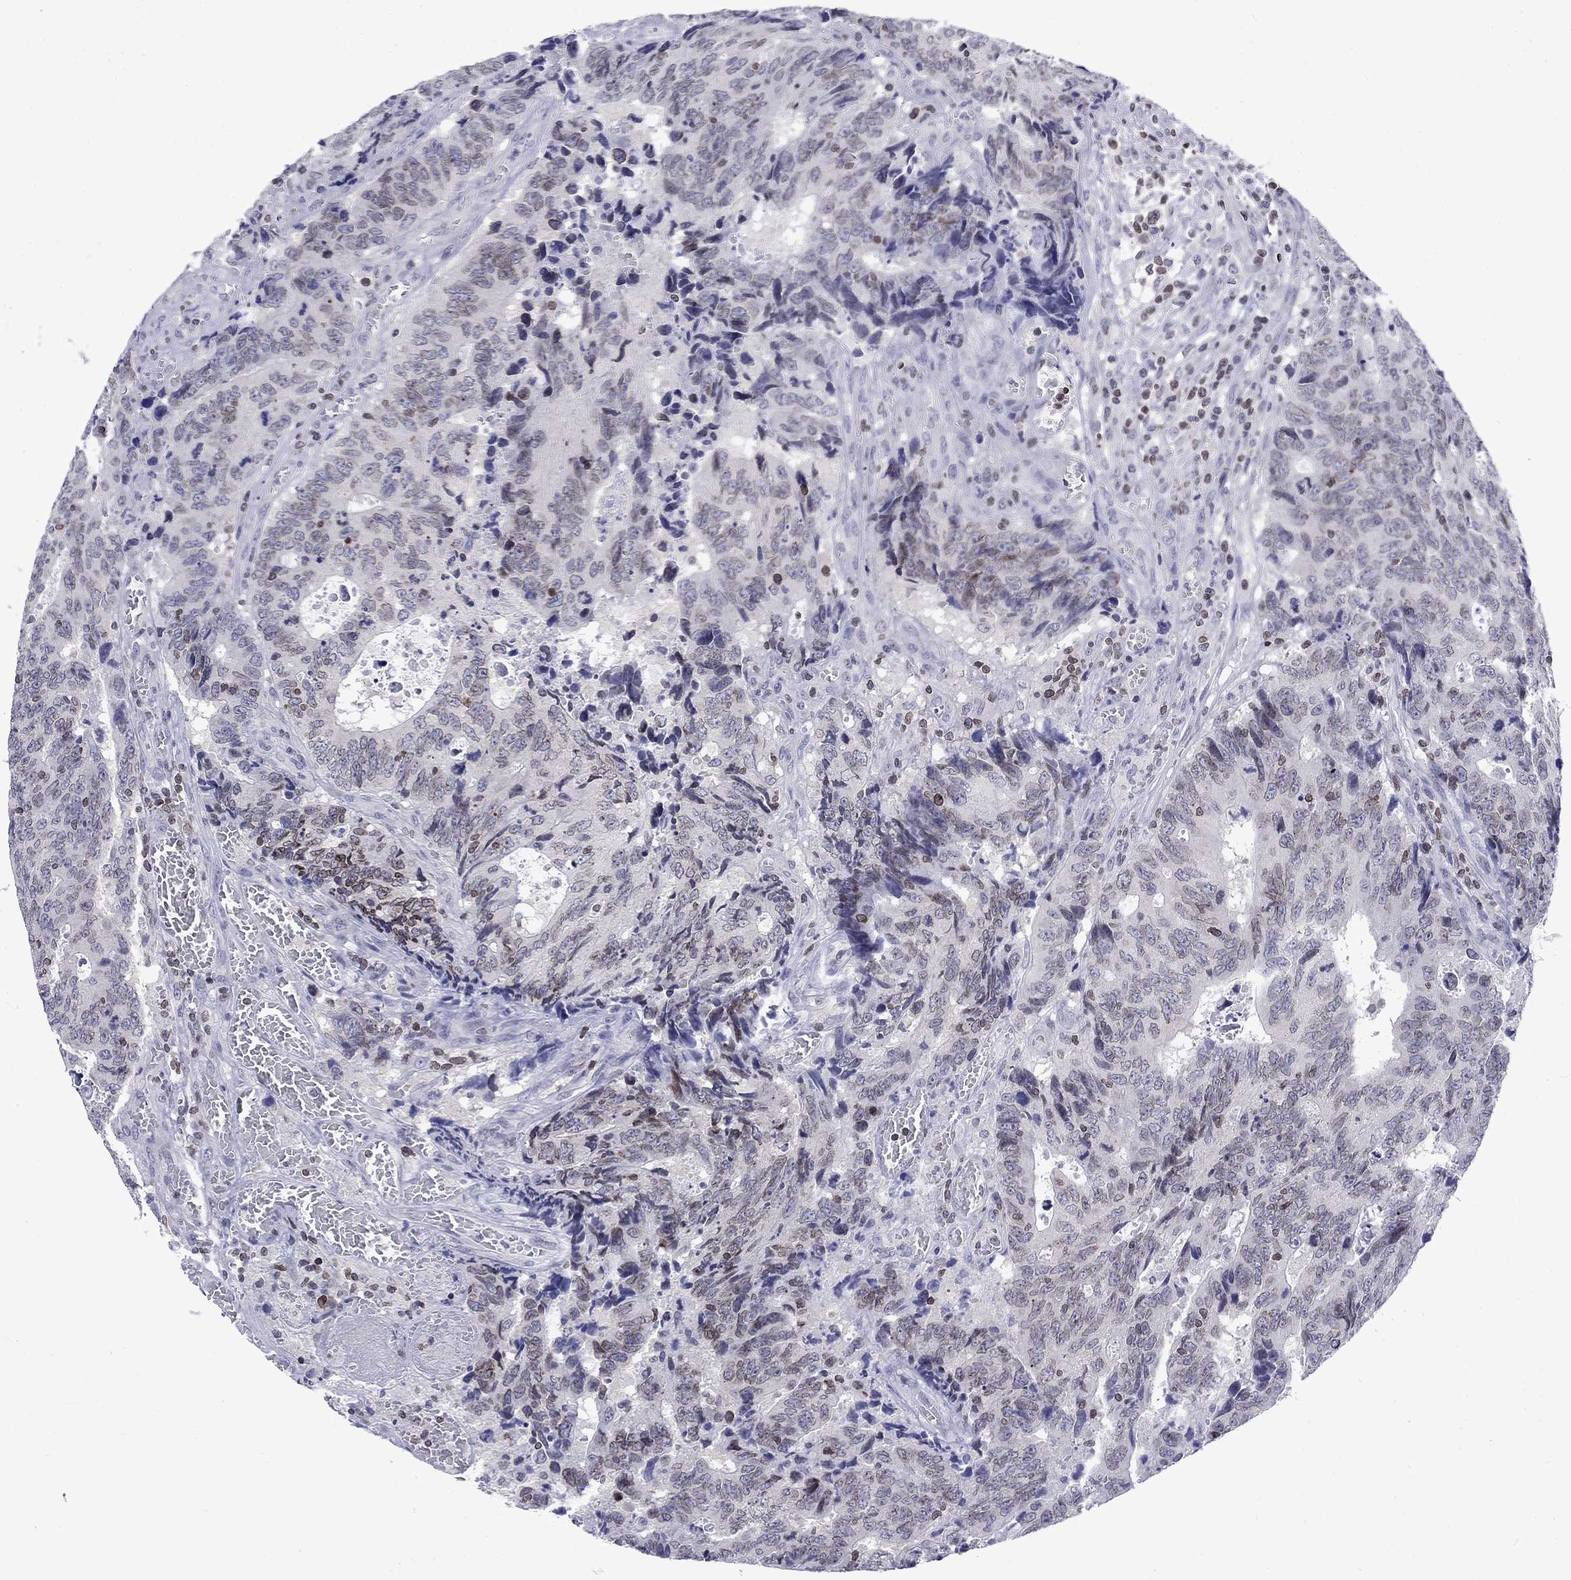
{"staining": {"intensity": "negative", "quantity": "none", "location": "none"}, "tissue": "colorectal cancer", "cell_type": "Tumor cells", "image_type": "cancer", "snomed": [{"axis": "morphology", "description": "Adenocarcinoma, NOS"}, {"axis": "topography", "description": "Colon"}], "caption": "DAB immunohistochemical staining of colorectal cancer (adenocarcinoma) exhibits no significant expression in tumor cells.", "gene": "SLA", "patient": {"sex": "female", "age": 77}}